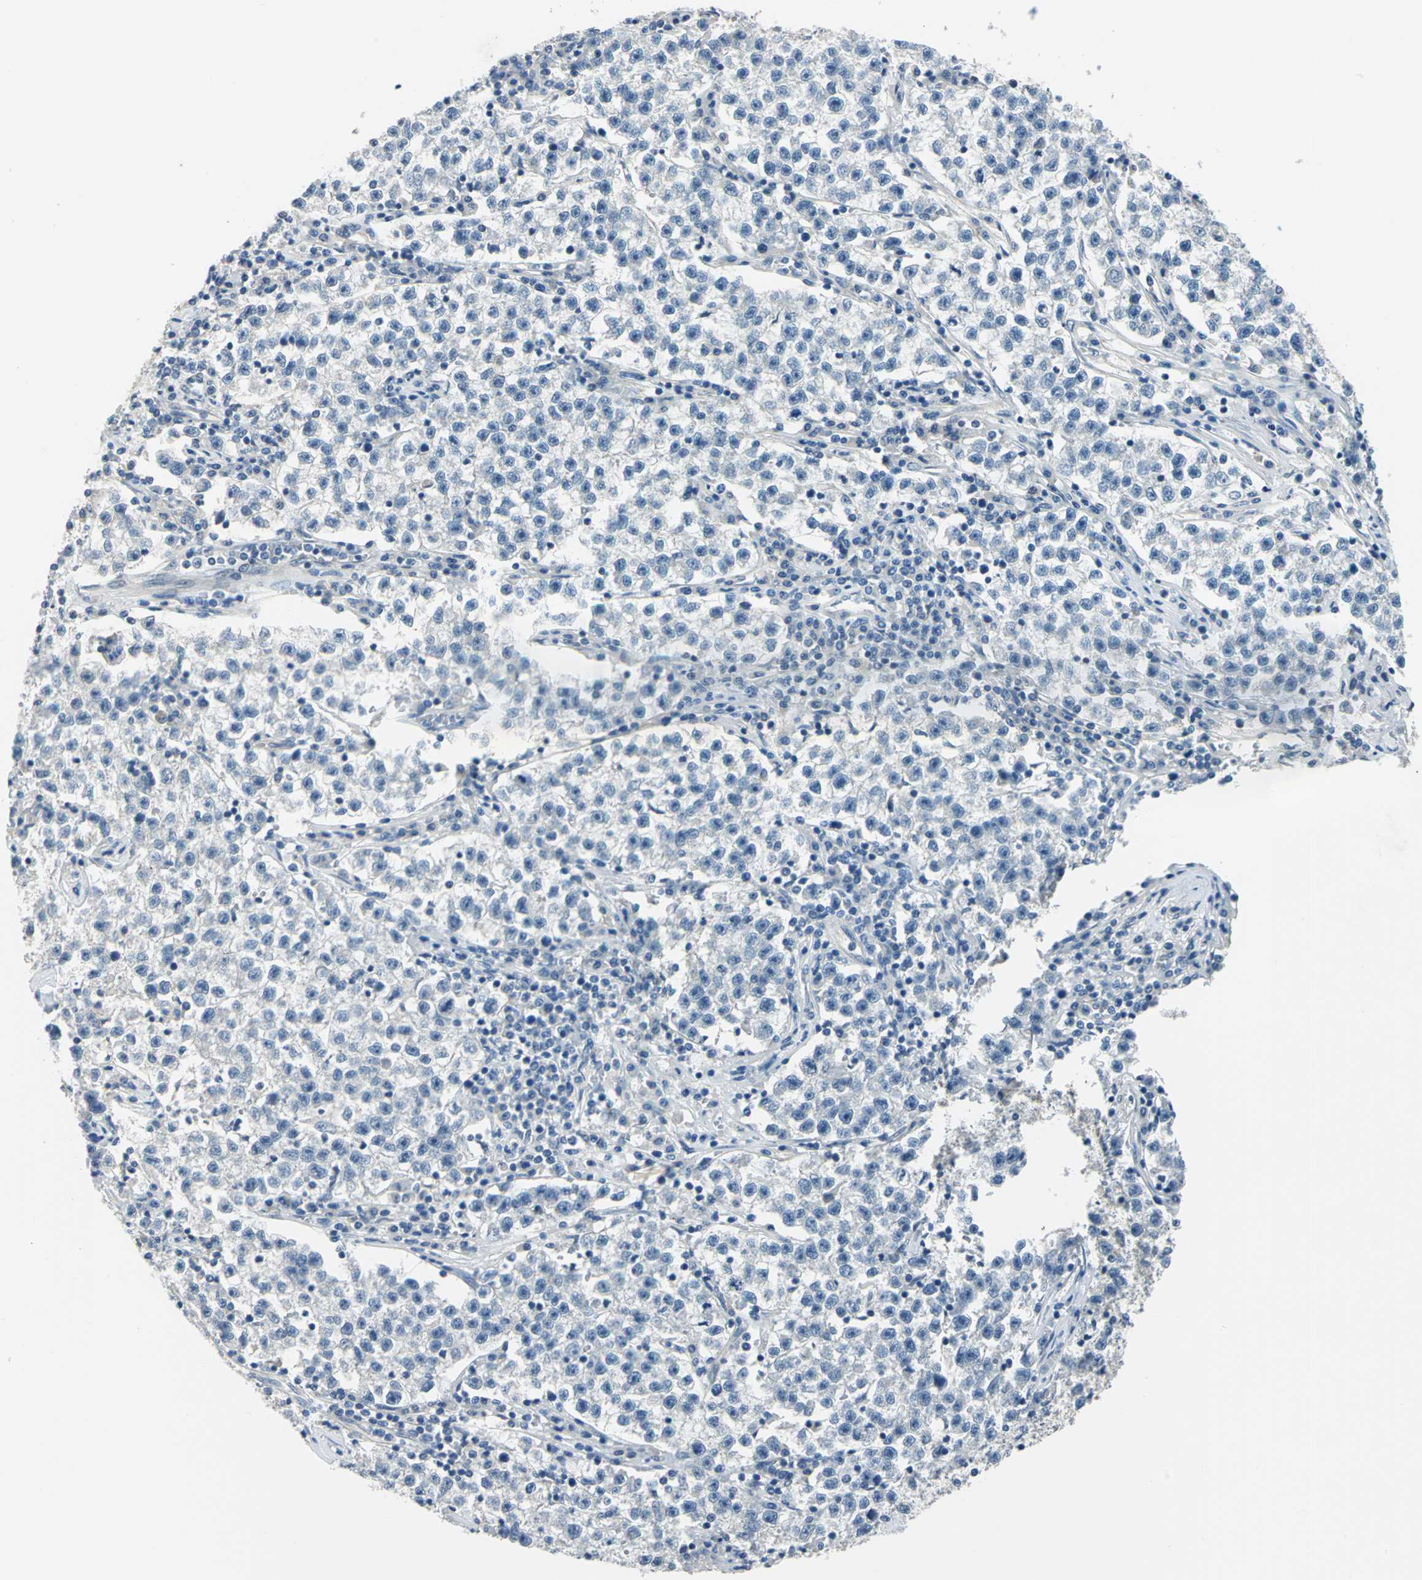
{"staining": {"intensity": "negative", "quantity": "none", "location": "none"}, "tissue": "testis cancer", "cell_type": "Tumor cells", "image_type": "cancer", "snomed": [{"axis": "morphology", "description": "Seminoma, NOS"}, {"axis": "topography", "description": "Testis"}], "caption": "Tumor cells are negative for brown protein staining in testis cancer.", "gene": "CDC42EP1", "patient": {"sex": "male", "age": 22}}